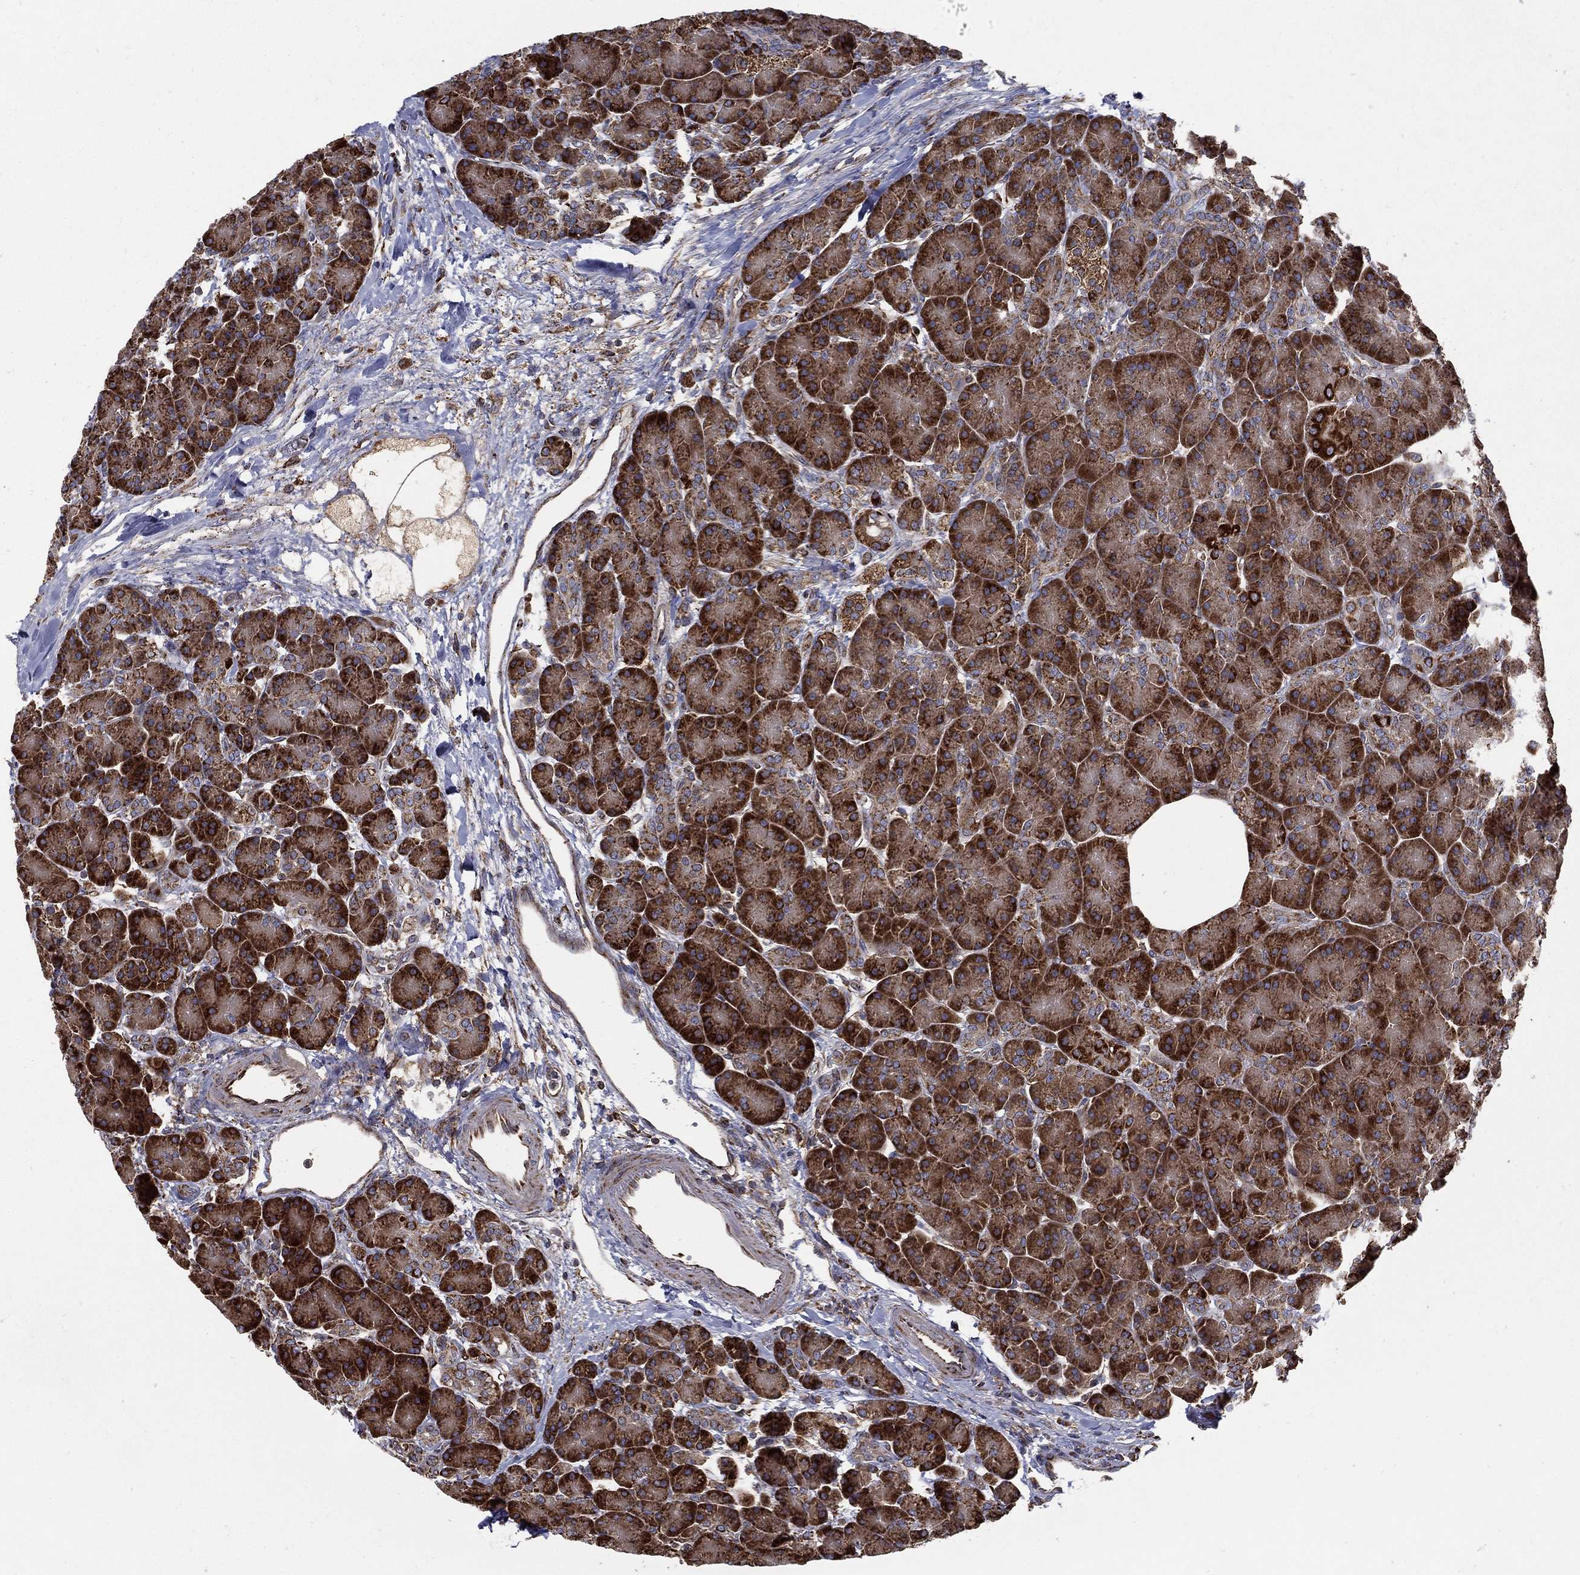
{"staining": {"intensity": "strong", "quantity": ">75%", "location": "cytoplasmic/membranous"}, "tissue": "pancreas", "cell_type": "Exocrine glandular cells", "image_type": "normal", "snomed": [{"axis": "morphology", "description": "Normal tissue, NOS"}, {"axis": "topography", "description": "Pancreas"}], "caption": "This micrograph reveals immunohistochemistry staining of unremarkable human pancreas, with high strong cytoplasmic/membranous expression in about >75% of exocrine glandular cells.", "gene": "MT", "patient": {"sex": "female", "age": 63}}